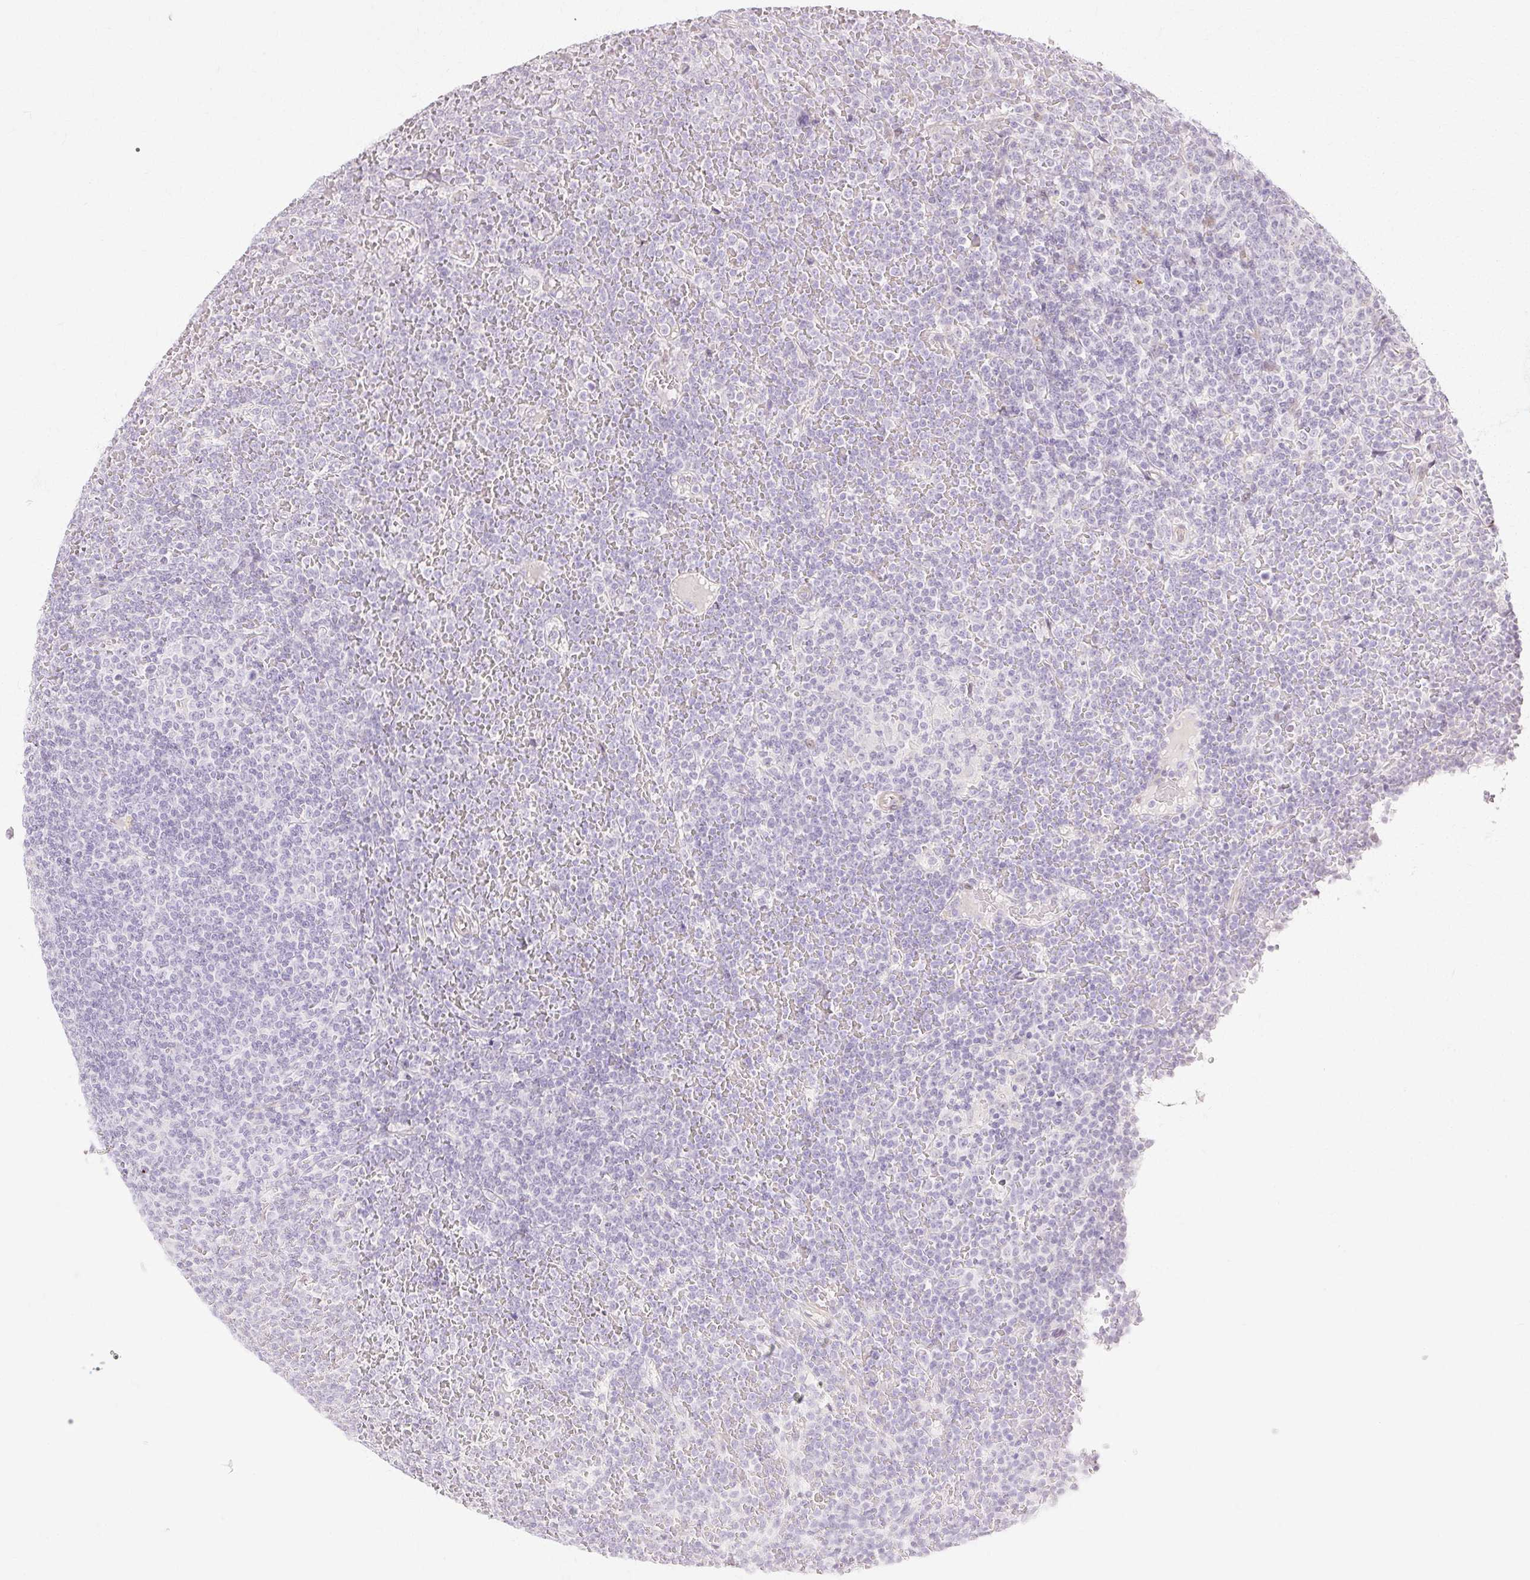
{"staining": {"intensity": "negative", "quantity": "none", "location": "none"}, "tissue": "lymphoma", "cell_type": "Tumor cells", "image_type": "cancer", "snomed": [{"axis": "morphology", "description": "Malignant lymphoma, non-Hodgkin's type, Low grade"}, {"axis": "topography", "description": "Spleen"}], "caption": "The micrograph shows no significant expression in tumor cells of lymphoma. The staining was performed using DAB (3,3'-diaminobenzidine) to visualize the protein expression in brown, while the nuclei were stained in blue with hematoxylin (Magnification: 20x).", "gene": "C3orf49", "patient": {"sex": "female", "age": 19}}